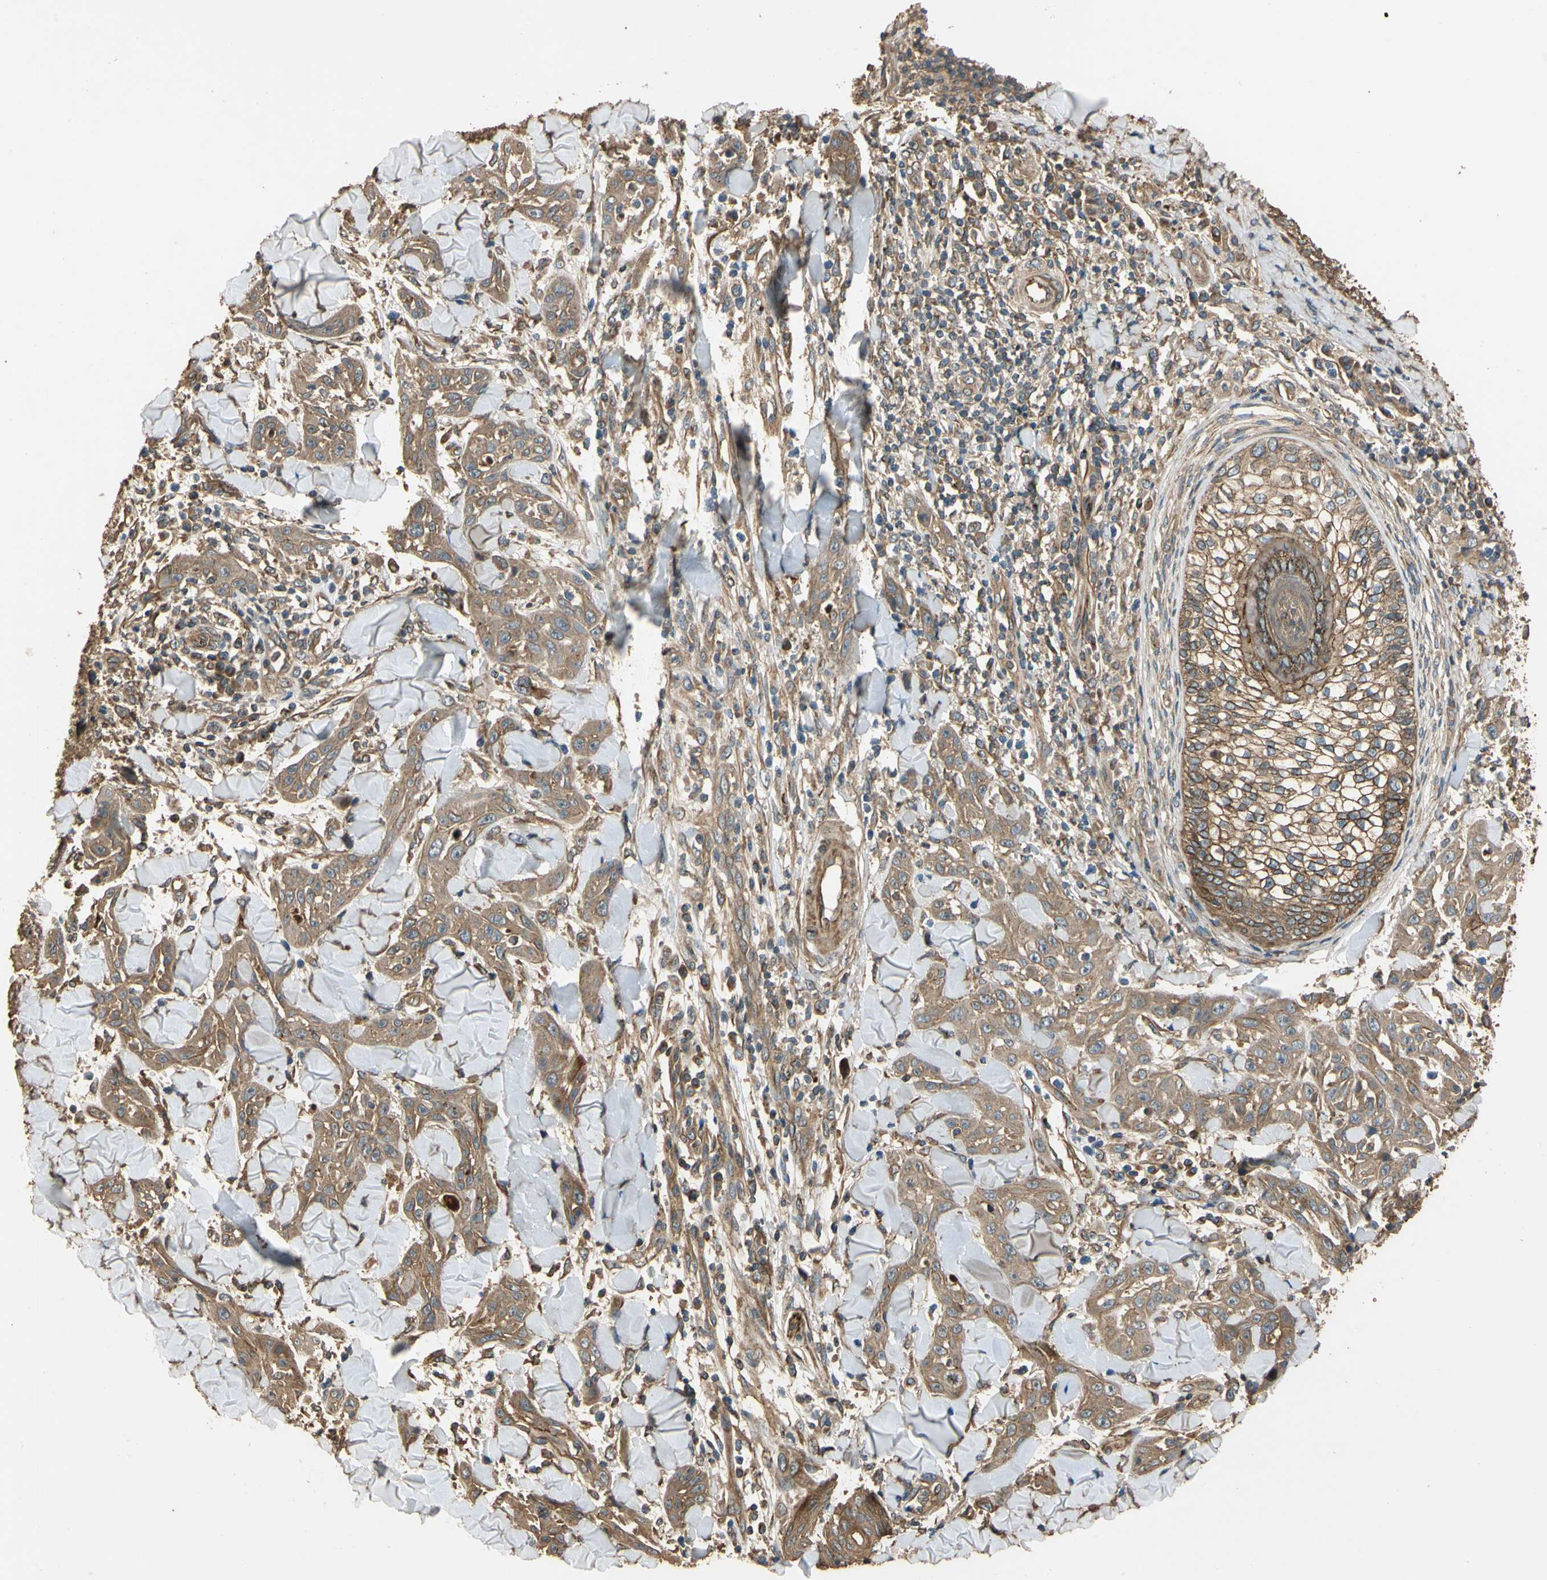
{"staining": {"intensity": "moderate", "quantity": ">75%", "location": "cytoplasmic/membranous"}, "tissue": "skin cancer", "cell_type": "Tumor cells", "image_type": "cancer", "snomed": [{"axis": "morphology", "description": "Squamous cell carcinoma, NOS"}, {"axis": "topography", "description": "Skin"}], "caption": "The photomicrograph reveals a brown stain indicating the presence of a protein in the cytoplasmic/membranous of tumor cells in skin cancer (squamous cell carcinoma).", "gene": "MGRN1", "patient": {"sex": "male", "age": 24}}